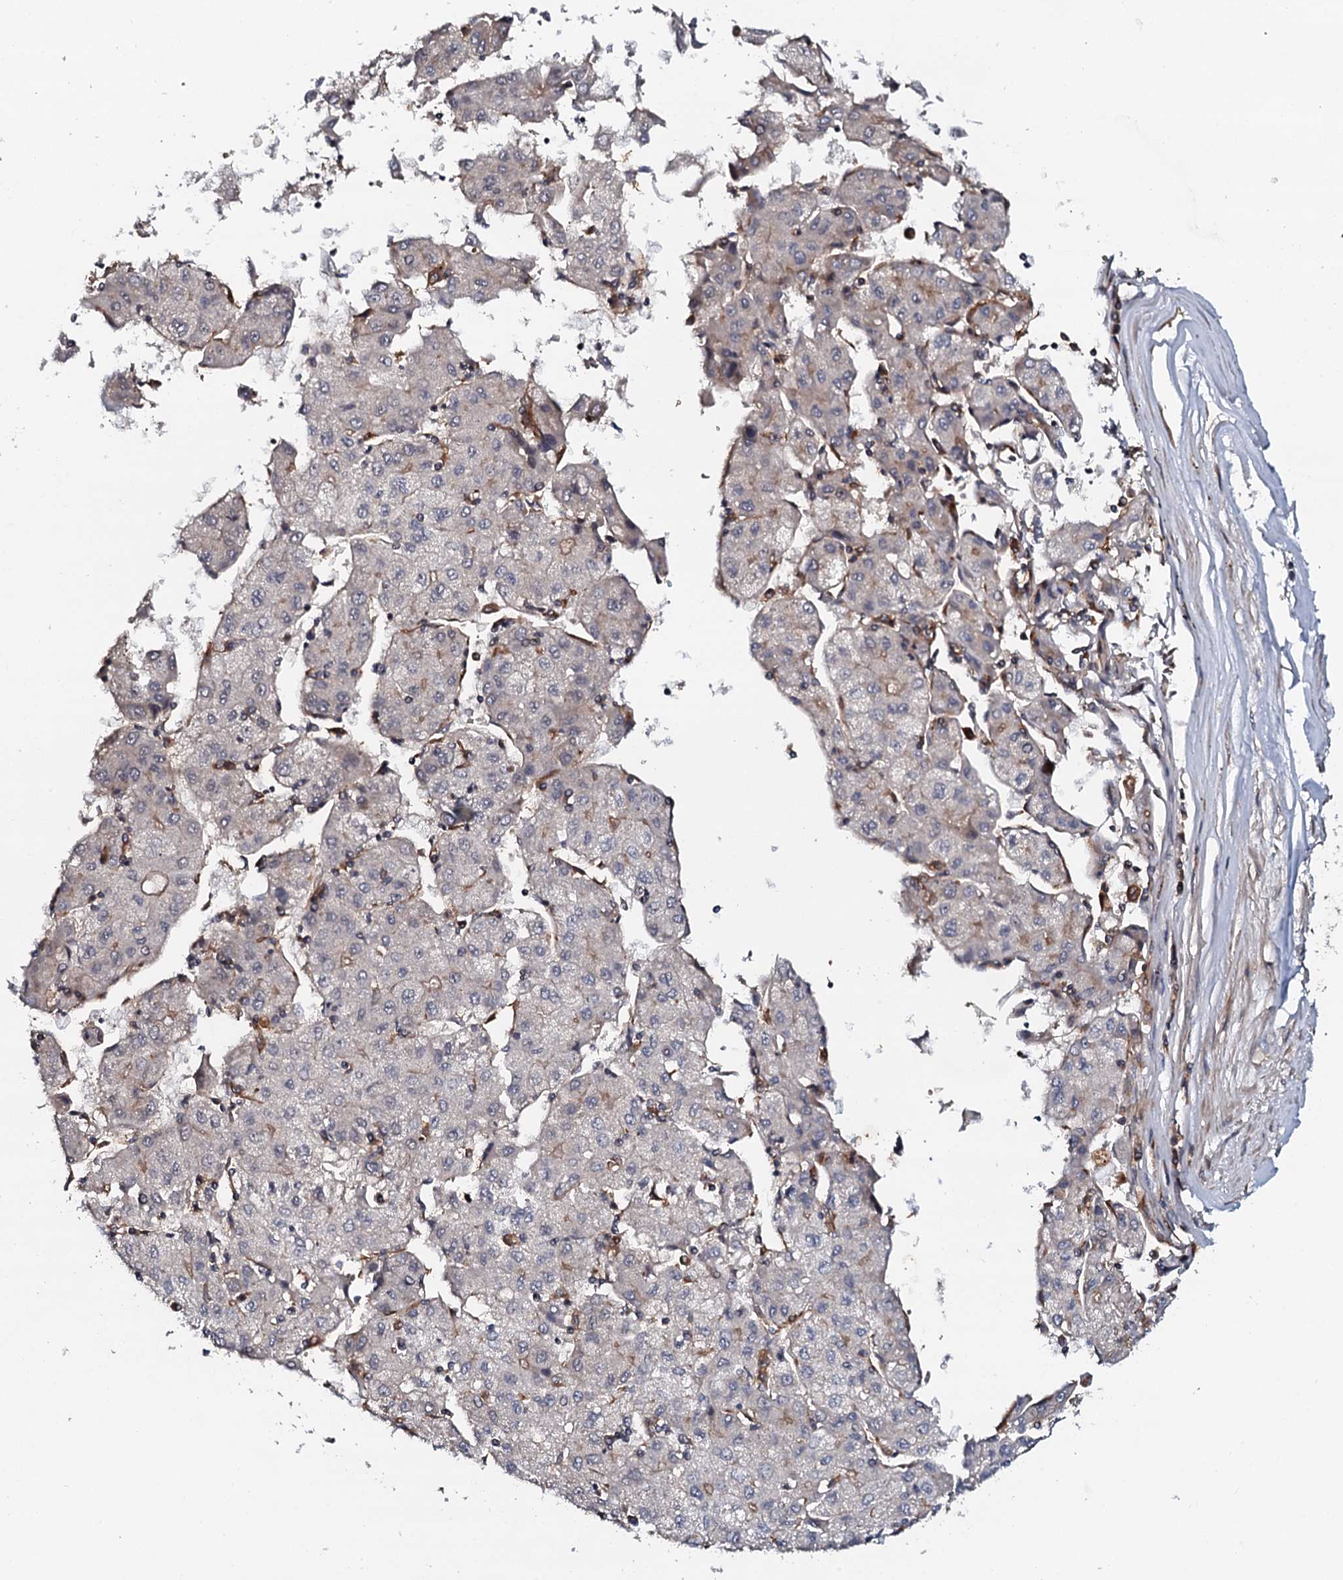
{"staining": {"intensity": "negative", "quantity": "none", "location": "none"}, "tissue": "liver cancer", "cell_type": "Tumor cells", "image_type": "cancer", "snomed": [{"axis": "morphology", "description": "Carcinoma, Hepatocellular, NOS"}, {"axis": "topography", "description": "Liver"}], "caption": "A micrograph of human liver hepatocellular carcinoma is negative for staining in tumor cells. The staining was performed using DAB to visualize the protein expression in brown, while the nuclei were stained in blue with hematoxylin (Magnification: 20x).", "gene": "VAMP8", "patient": {"sex": "male", "age": 72}}